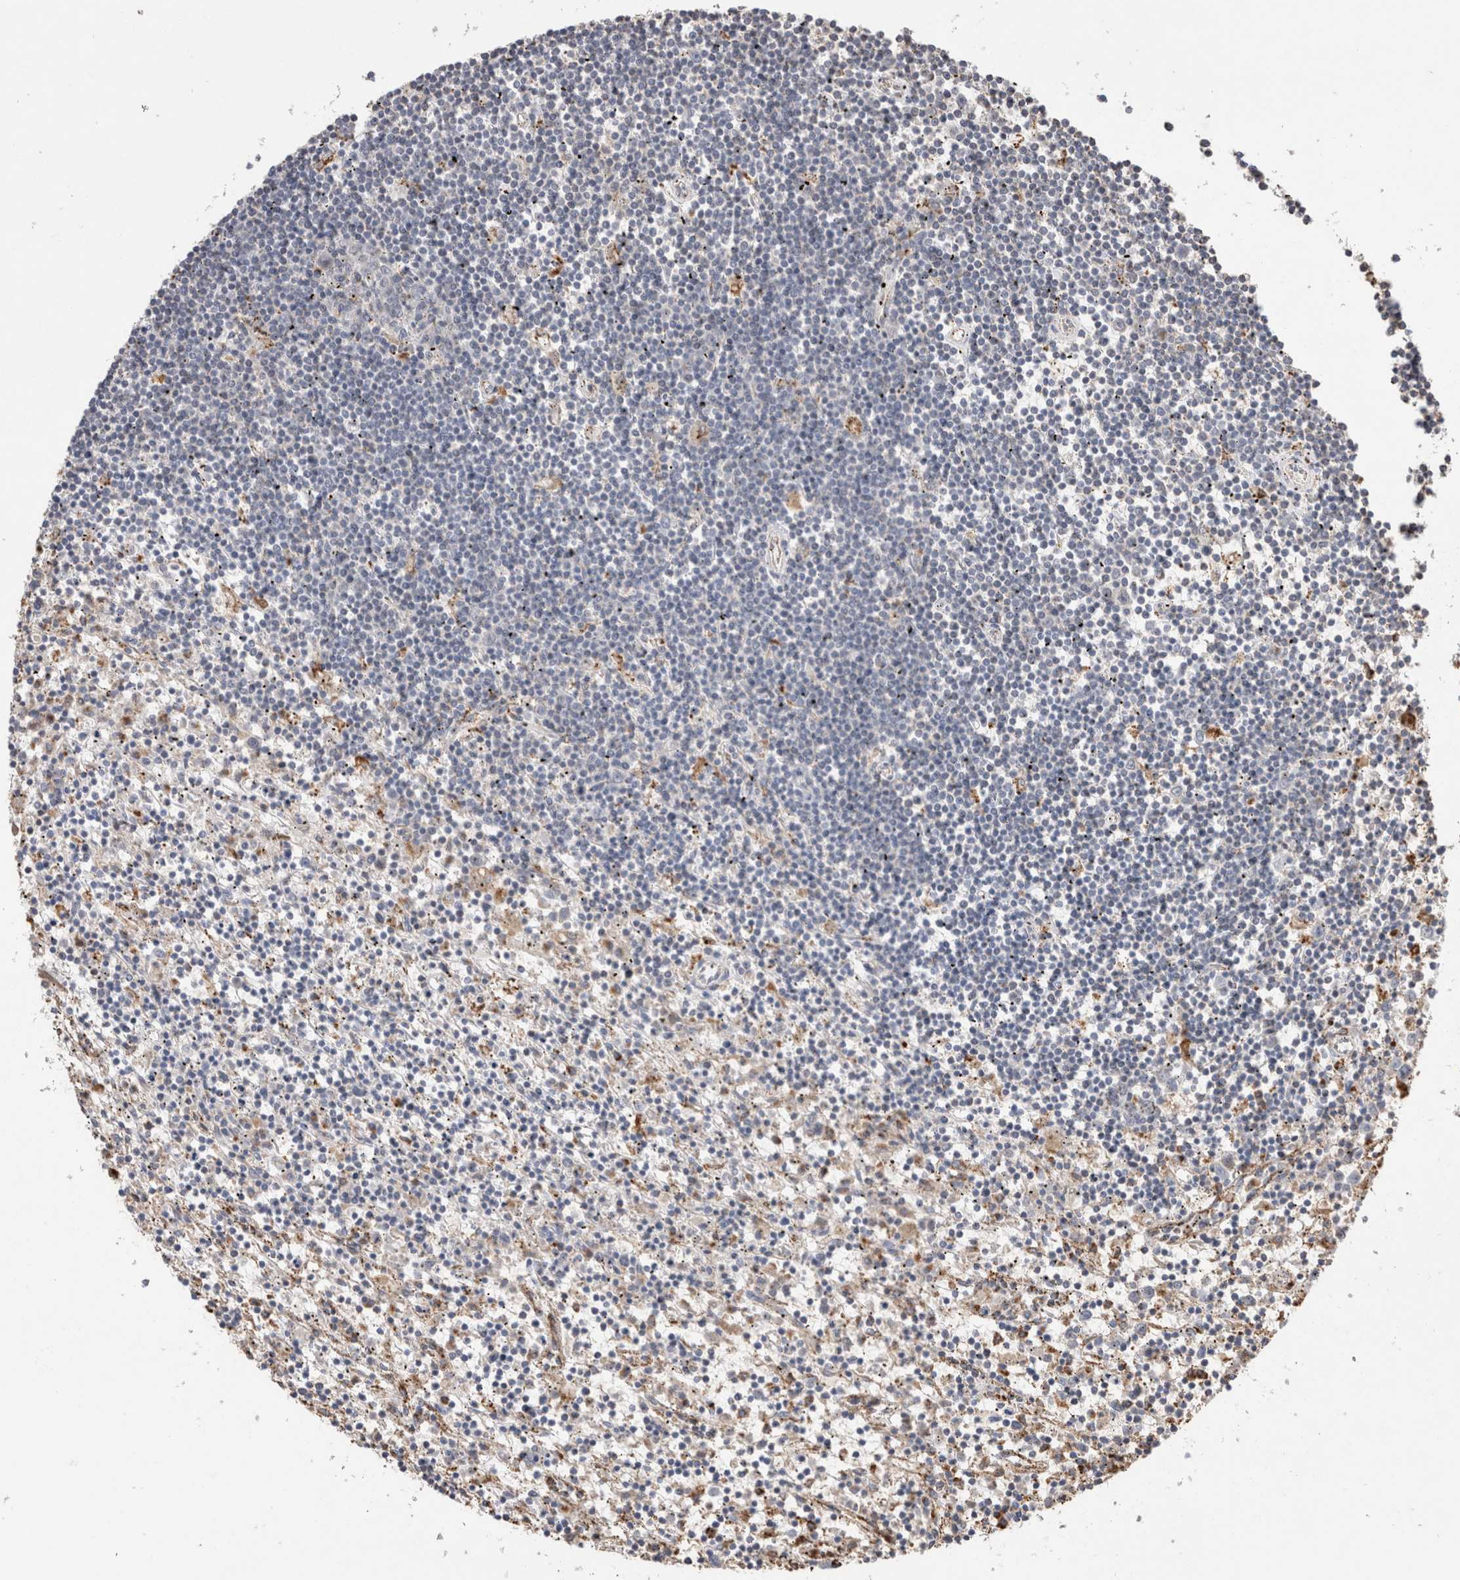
{"staining": {"intensity": "negative", "quantity": "none", "location": "none"}, "tissue": "lymphoma", "cell_type": "Tumor cells", "image_type": "cancer", "snomed": [{"axis": "morphology", "description": "Malignant lymphoma, non-Hodgkin's type, Low grade"}, {"axis": "topography", "description": "Spleen"}], "caption": "Immunohistochemistry (IHC) photomicrograph of neoplastic tissue: human lymphoma stained with DAB shows no significant protein positivity in tumor cells. (IHC, brightfield microscopy, high magnification).", "gene": "CTSA", "patient": {"sex": "male", "age": 76}}